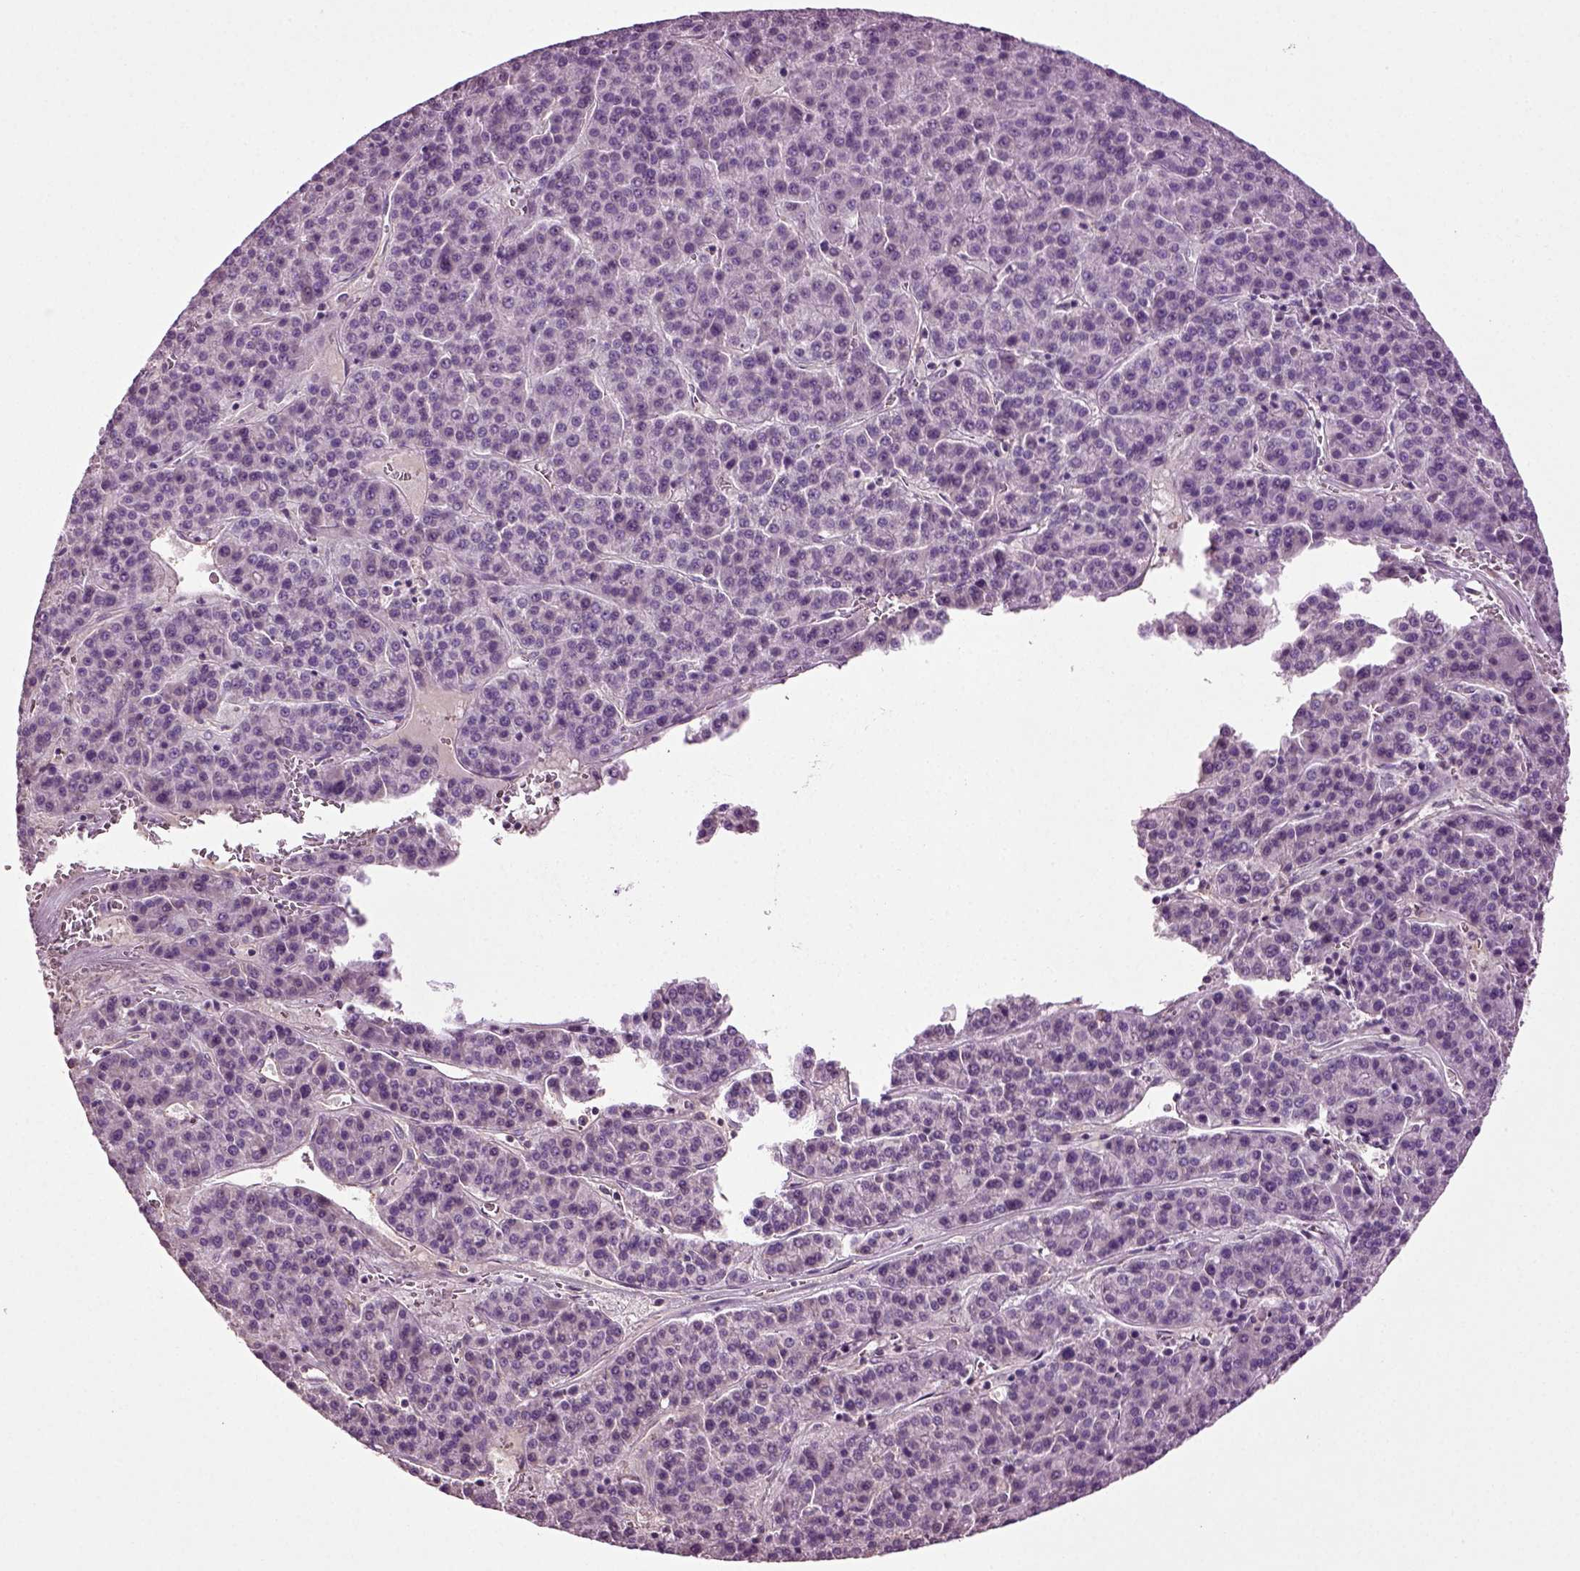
{"staining": {"intensity": "negative", "quantity": "none", "location": "none"}, "tissue": "liver cancer", "cell_type": "Tumor cells", "image_type": "cancer", "snomed": [{"axis": "morphology", "description": "Carcinoma, Hepatocellular, NOS"}, {"axis": "topography", "description": "Liver"}], "caption": "There is no significant staining in tumor cells of liver cancer.", "gene": "DEFB118", "patient": {"sex": "female", "age": 58}}